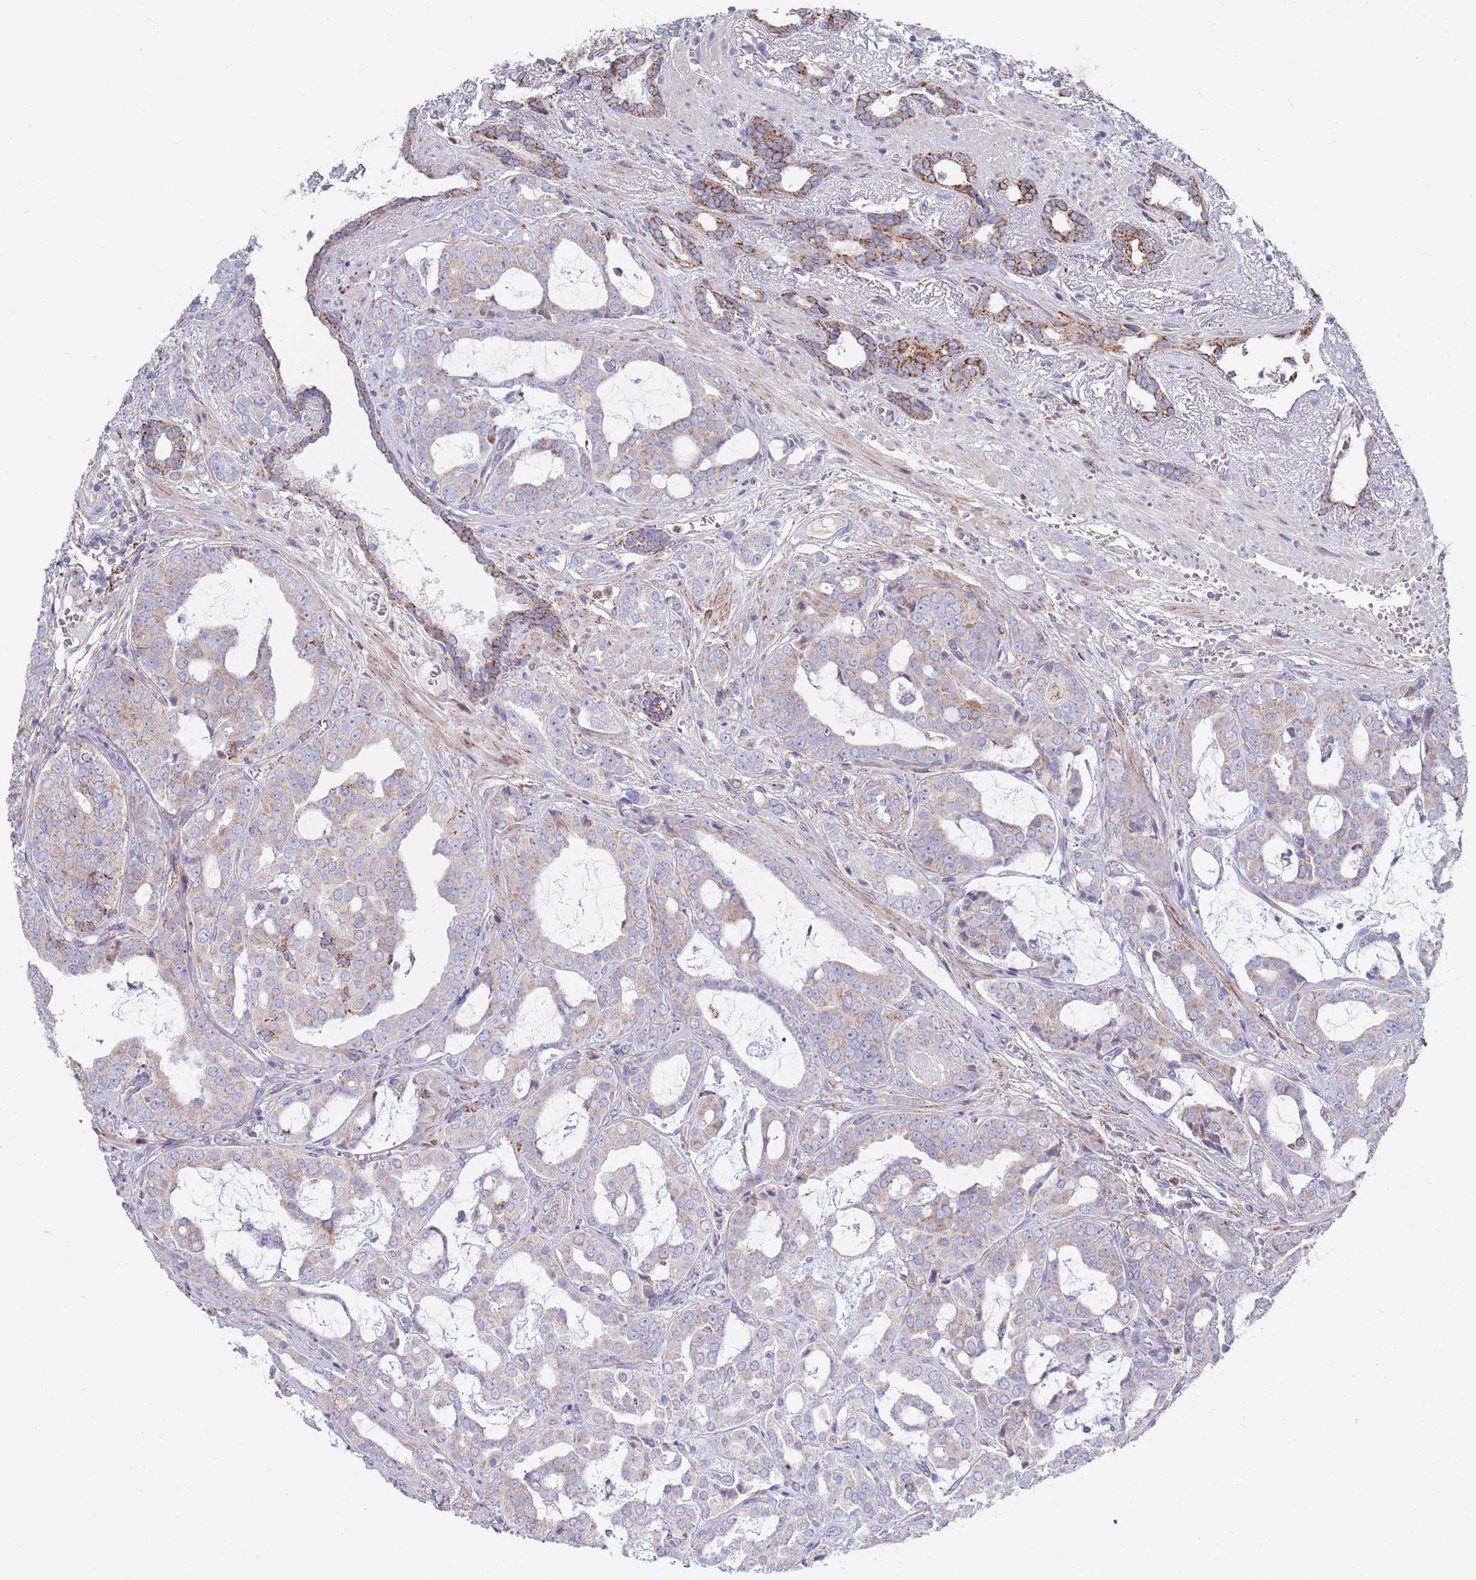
{"staining": {"intensity": "negative", "quantity": "none", "location": "none"}, "tissue": "prostate cancer", "cell_type": "Tumor cells", "image_type": "cancer", "snomed": [{"axis": "morphology", "description": "Adenocarcinoma, High grade"}, {"axis": "topography", "description": "Prostate"}], "caption": "High power microscopy image of an IHC histopathology image of adenocarcinoma (high-grade) (prostate), revealing no significant expression in tumor cells. The staining was performed using DAB to visualize the protein expression in brown, while the nuclei were stained in blue with hematoxylin (Magnification: 20x).", "gene": "CHCHD6", "patient": {"sex": "male", "age": 71}}